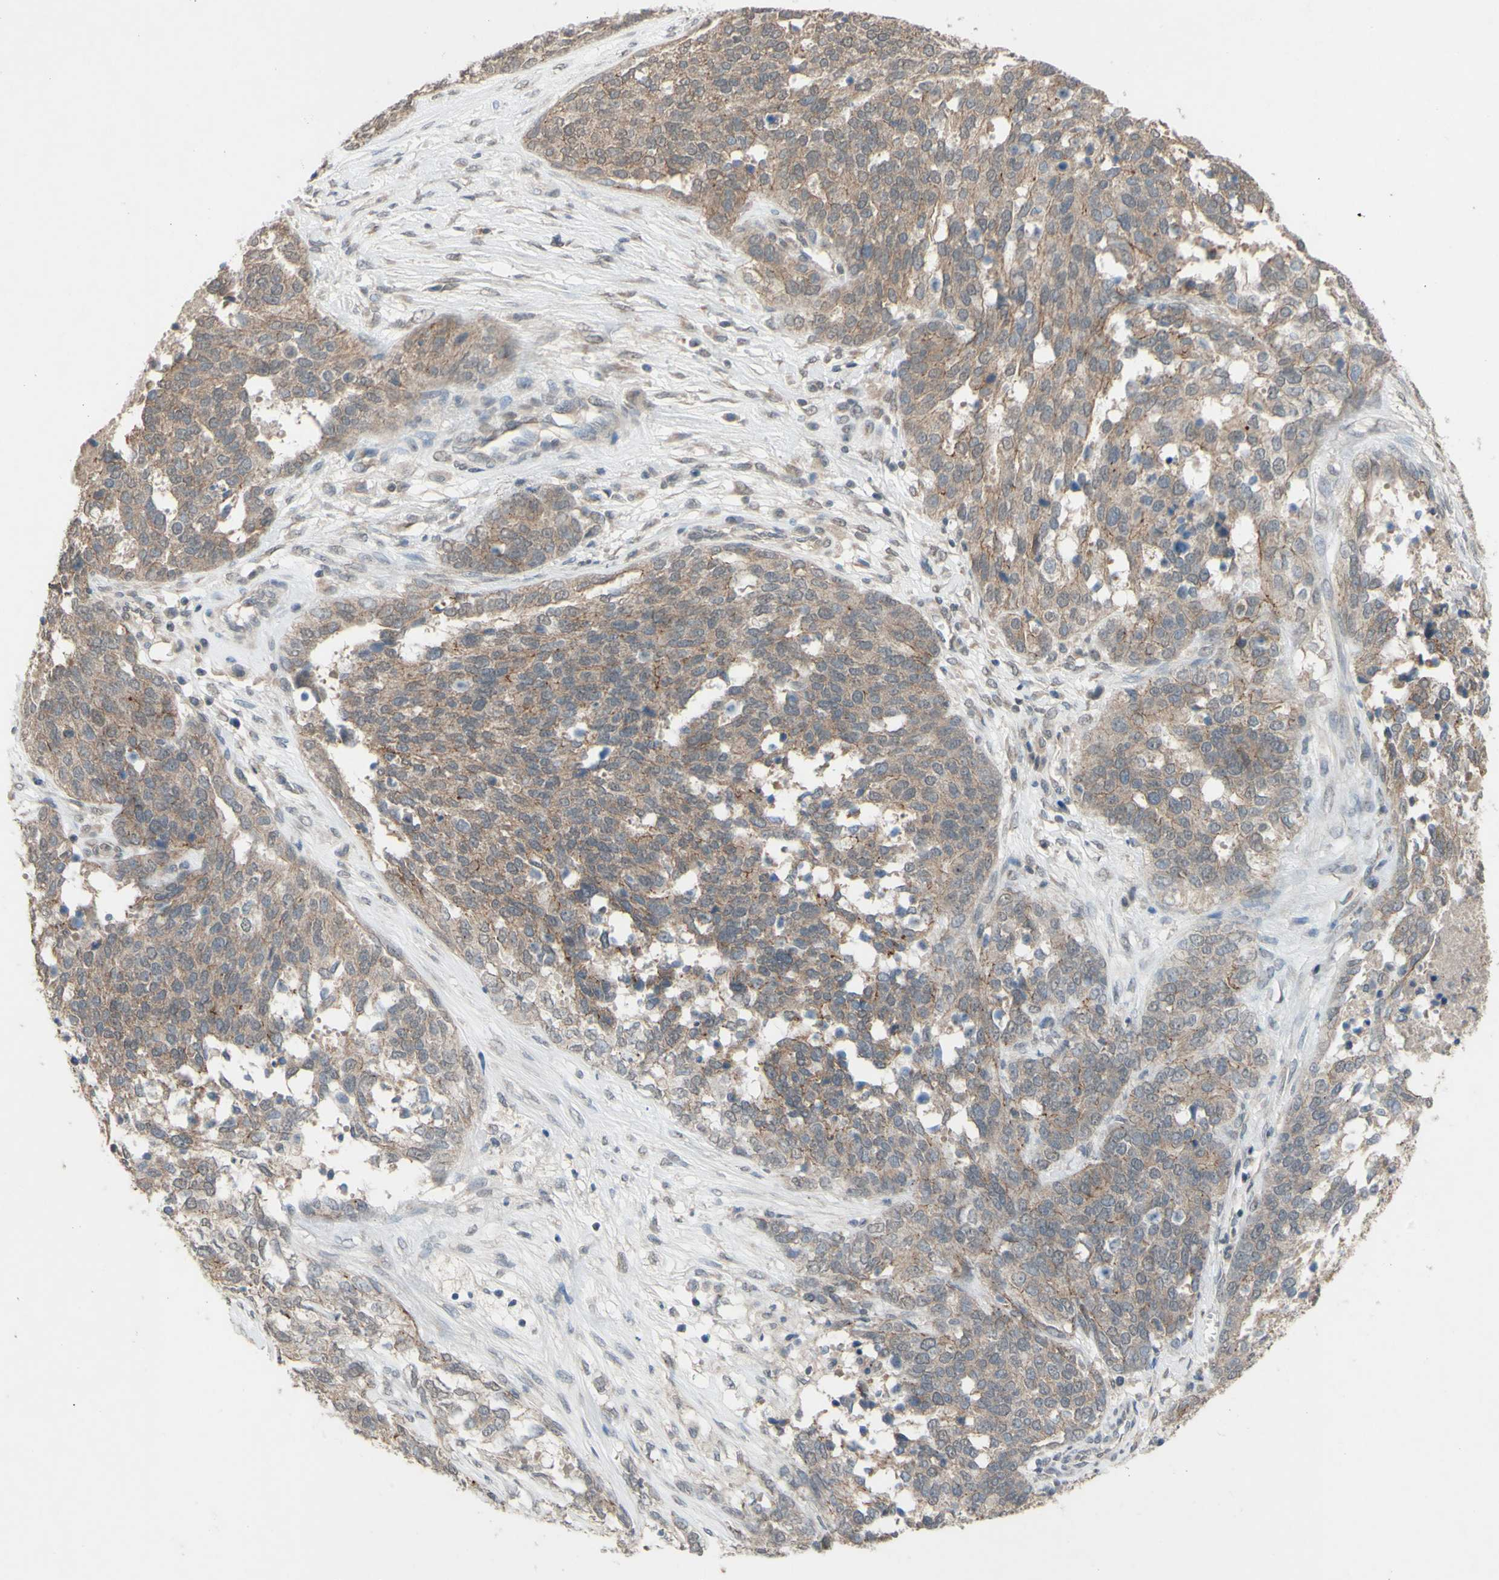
{"staining": {"intensity": "moderate", "quantity": ">75%", "location": "cytoplasmic/membranous"}, "tissue": "ovarian cancer", "cell_type": "Tumor cells", "image_type": "cancer", "snomed": [{"axis": "morphology", "description": "Cystadenocarcinoma, serous, NOS"}, {"axis": "topography", "description": "Ovary"}], "caption": "This is a photomicrograph of immunohistochemistry (IHC) staining of ovarian serous cystadenocarcinoma, which shows moderate staining in the cytoplasmic/membranous of tumor cells.", "gene": "CDCP1", "patient": {"sex": "female", "age": 44}}